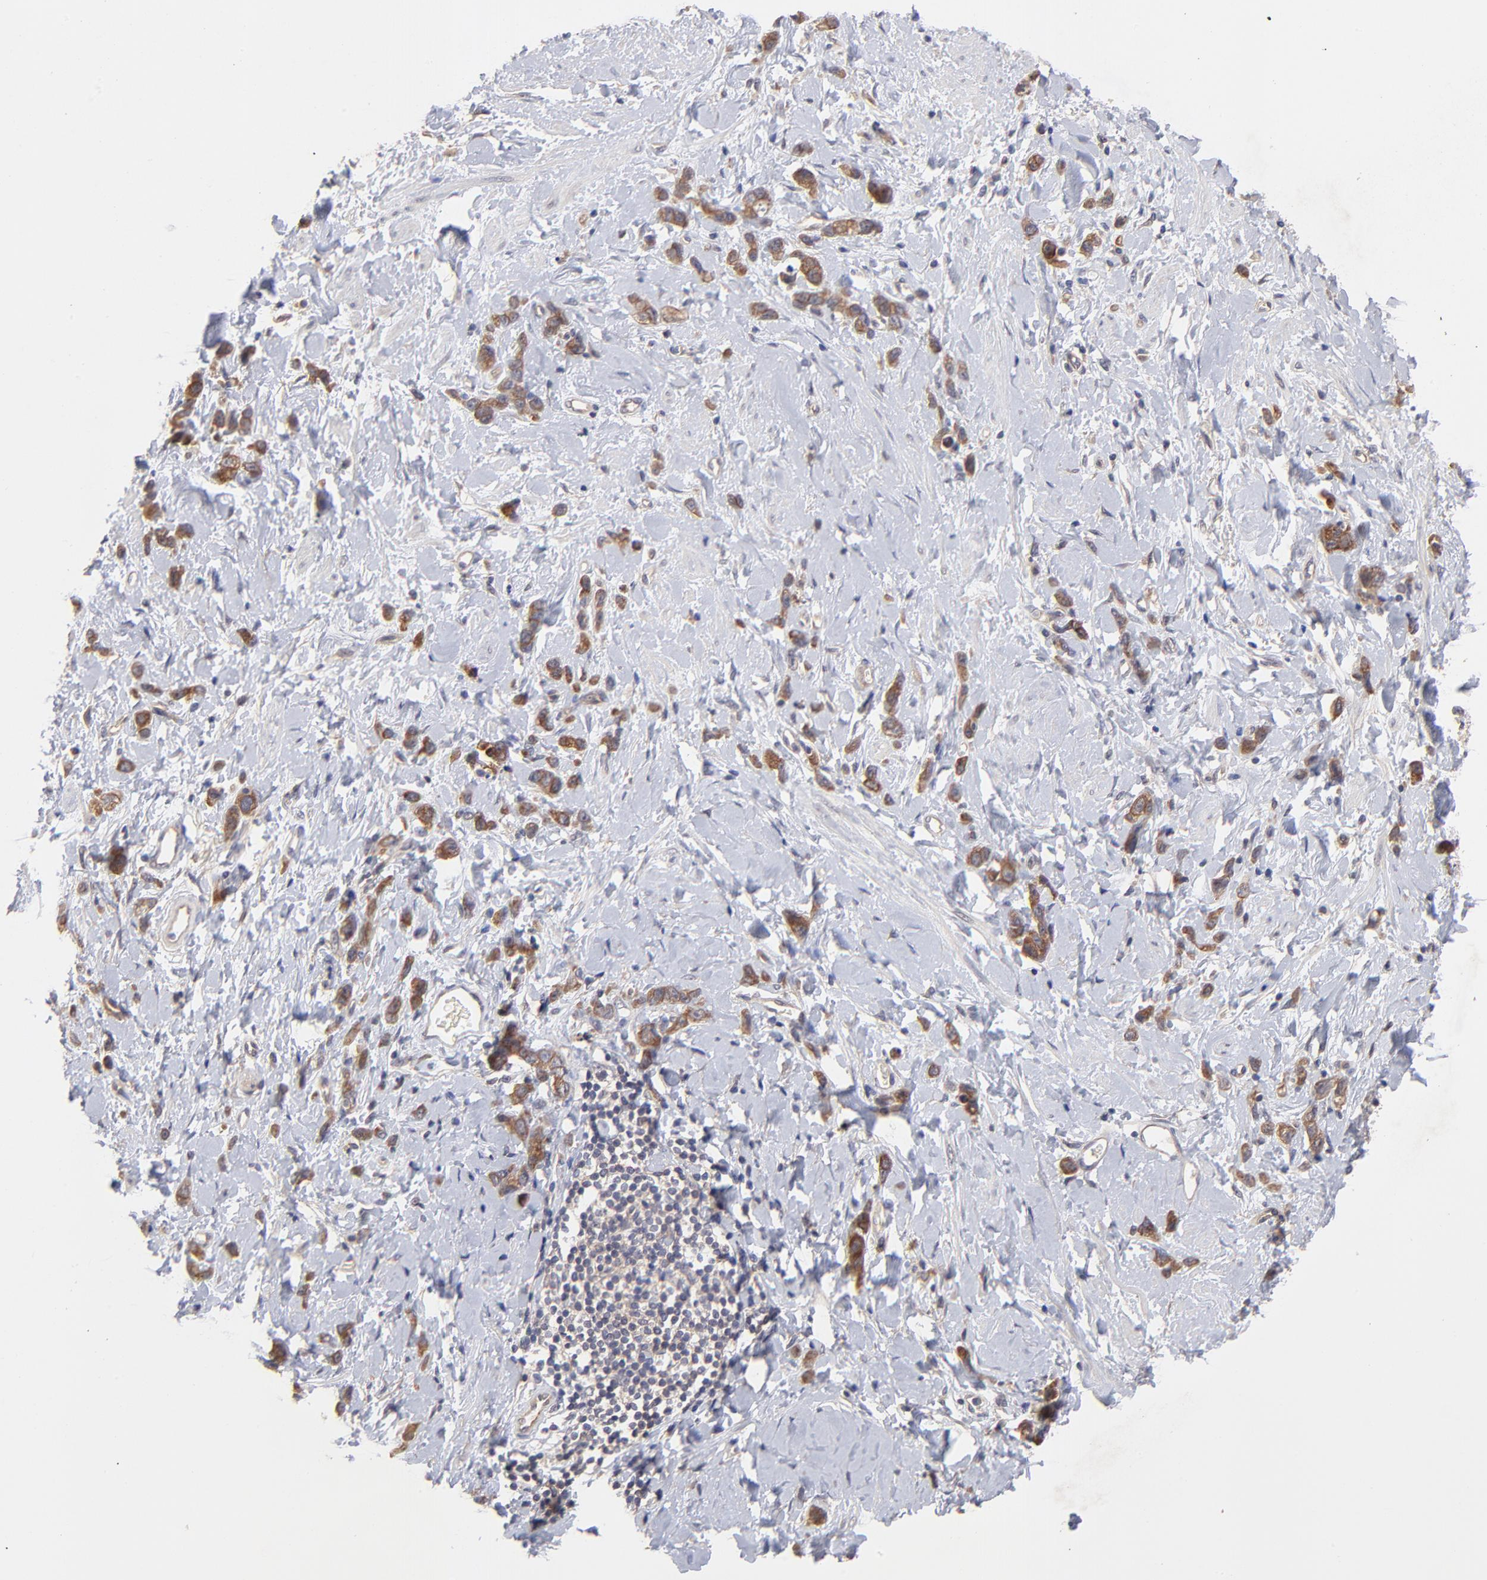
{"staining": {"intensity": "moderate", "quantity": ">75%", "location": "cytoplasmic/membranous"}, "tissue": "stomach cancer", "cell_type": "Tumor cells", "image_type": "cancer", "snomed": [{"axis": "morphology", "description": "Normal tissue, NOS"}, {"axis": "morphology", "description": "Adenocarcinoma, NOS"}, {"axis": "topography", "description": "Stomach"}], "caption": "Stomach adenocarcinoma tissue shows moderate cytoplasmic/membranous staining in approximately >75% of tumor cells, visualized by immunohistochemistry. (IHC, brightfield microscopy, high magnification).", "gene": "STAP2", "patient": {"sex": "male", "age": 82}}